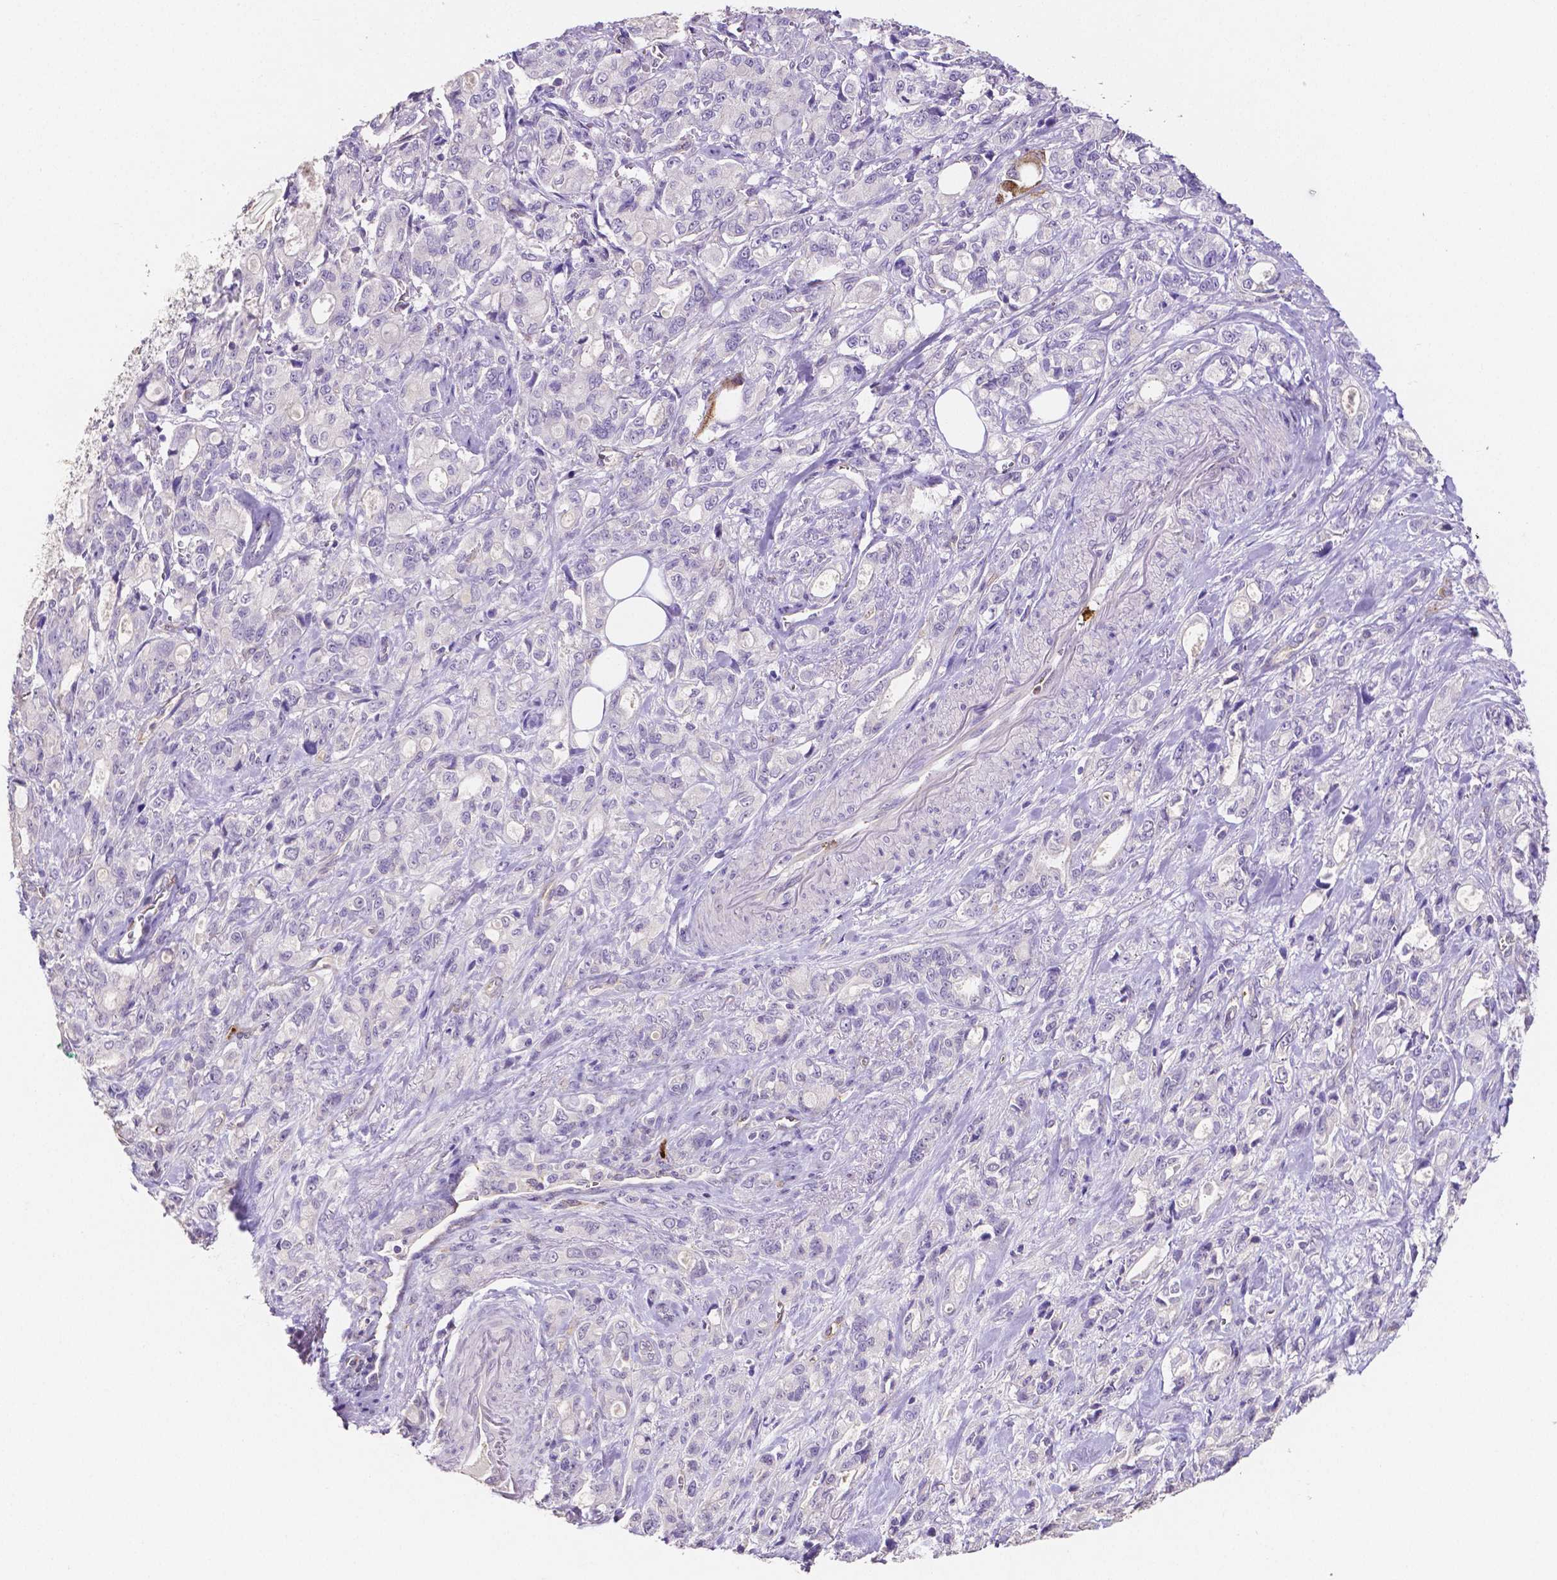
{"staining": {"intensity": "negative", "quantity": "none", "location": "none"}, "tissue": "stomach cancer", "cell_type": "Tumor cells", "image_type": "cancer", "snomed": [{"axis": "morphology", "description": "Adenocarcinoma, NOS"}, {"axis": "topography", "description": "Stomach"}], "caption": "A high-resolution image shows immunohistochemistry (IHC) staining of stomach cancer (adenocarcinoma), which shows no significant expression in tumor cells. The staining is performed using DAB brown chromogen with nuclei counter-stained in using hematoxylin.", "gene": "MMP9", "patient": {"sex": "male", "age": 63}}